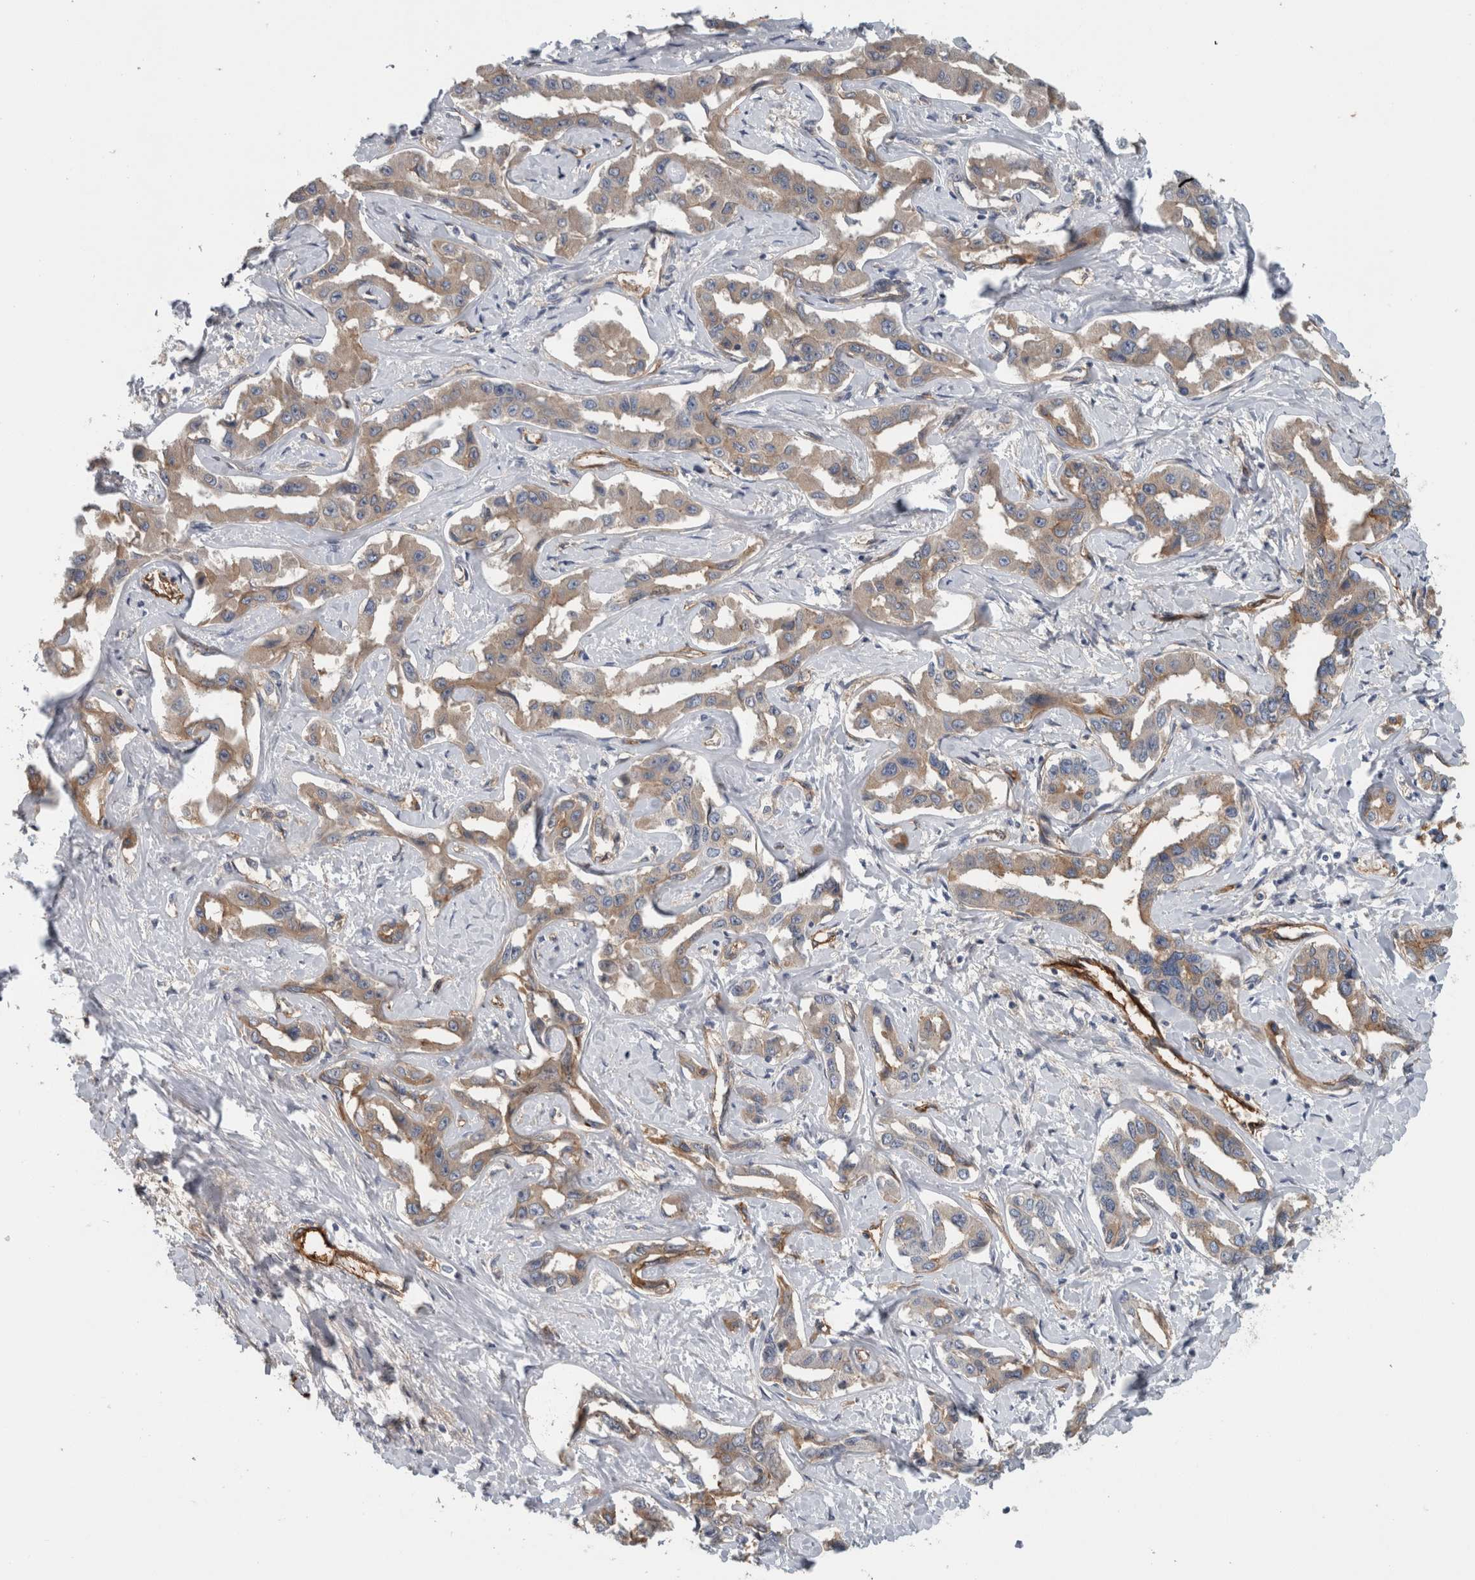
{"staining": {"intensity": "moderate", "quantity": ">75%", "location": "cytoplasmic/membranous"}, "tissue": "liver cancer", "cell_type": "Tumor cells", "image_type": "cancer", "snomed": [{"axis": "morphology", "description": "Cholangiocarcinoma"}, {"axis": "topography", "description": "Liver"}], "caption": "Liver cancer tissue demonstrates moderate cytoplasmic/membranous staining in approximately >75% of tumor cells", "gene": "CD59", "patient": {"sex": "male", "age": 59}}